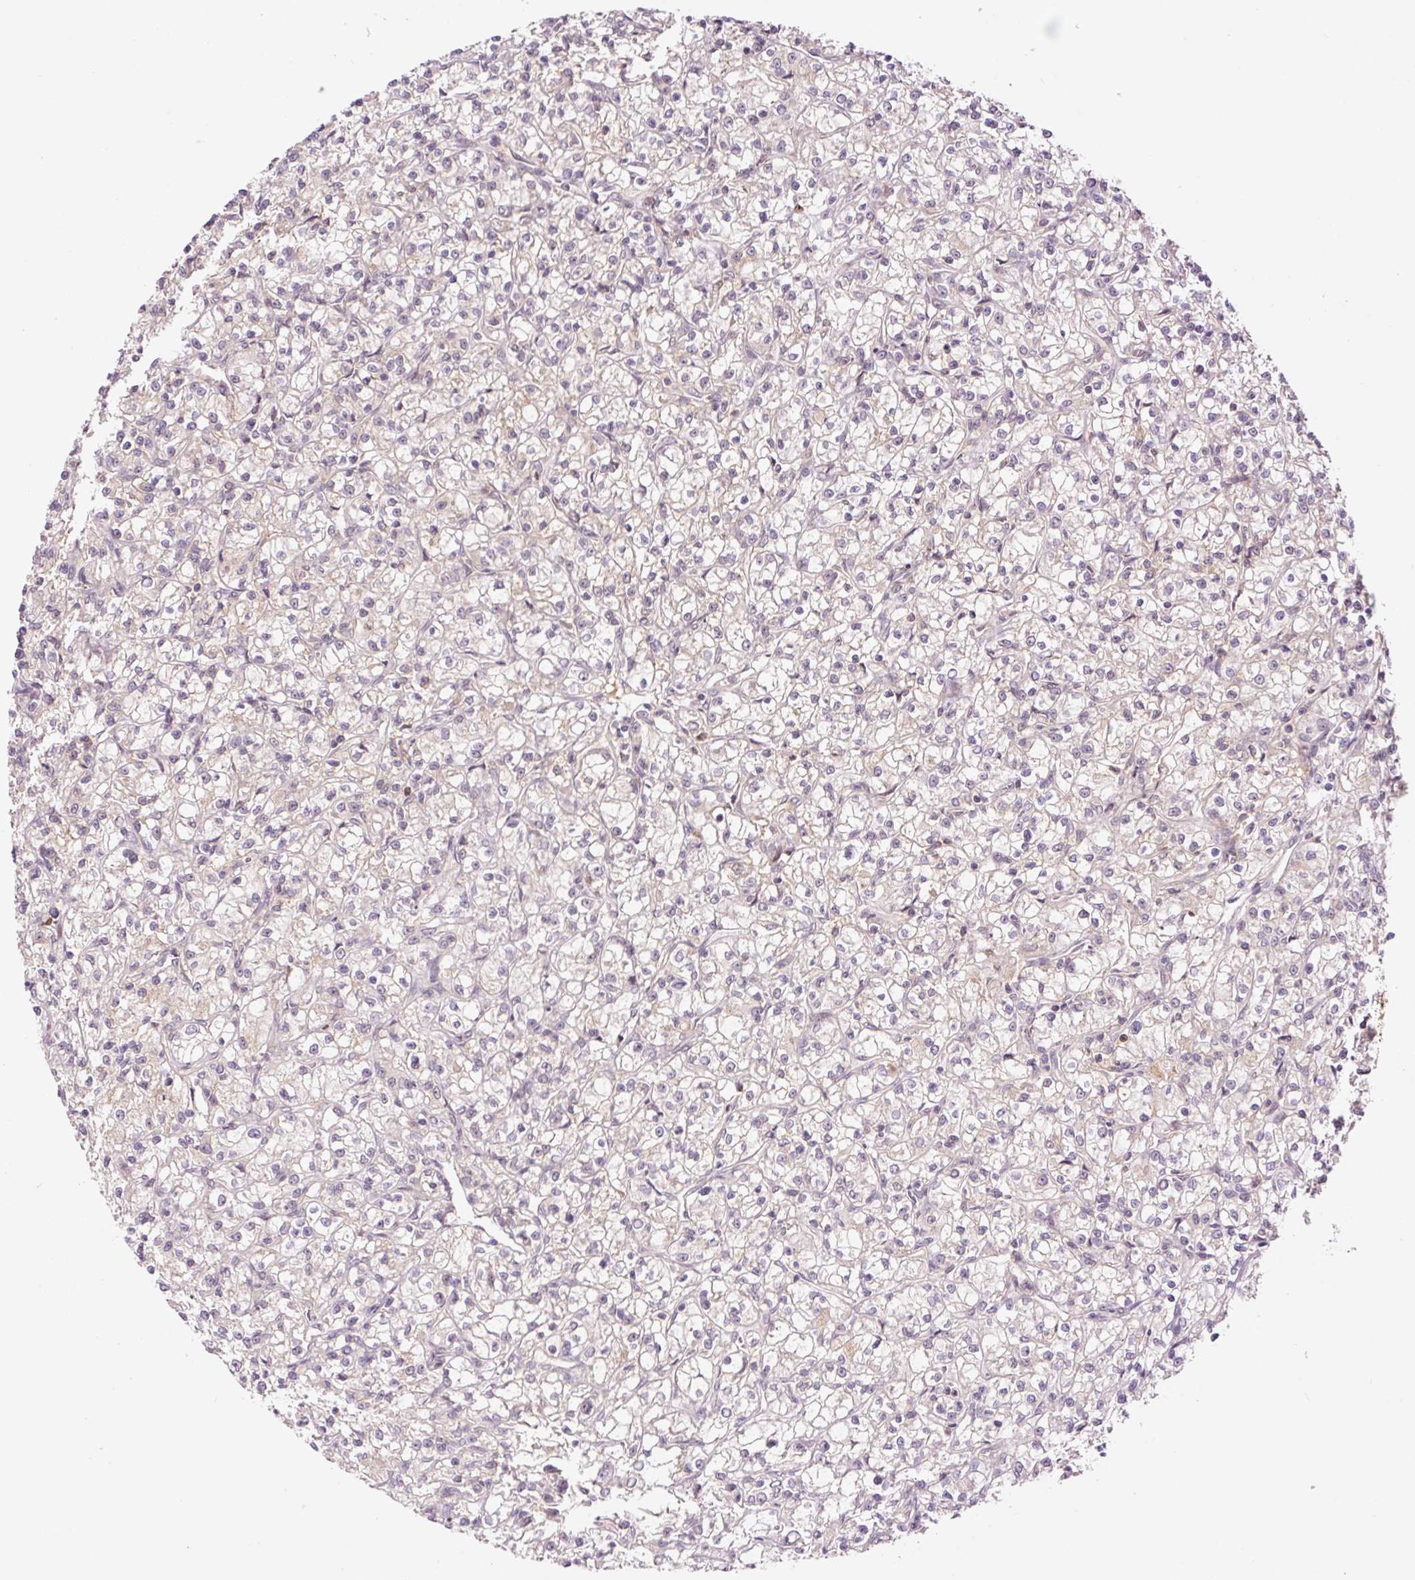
{"staining": {"intensity": "negative", "quantity": "none", "location": "none"}, "tissue": "renal cancer", "cell_type": "Tumor cells", "image_type": "cancer", "snomed": [{"axis": "morphology", "description": "Adenocarcinoma, NOS"}, {"axis": "topography", "description": "Kidney"}], "caption": "Renal cancer was stained to show a protein in brown. There is no significant expression in tumor cells.", "gene": "DPPA4", "patient": {"sex": "female", "age": 59}}